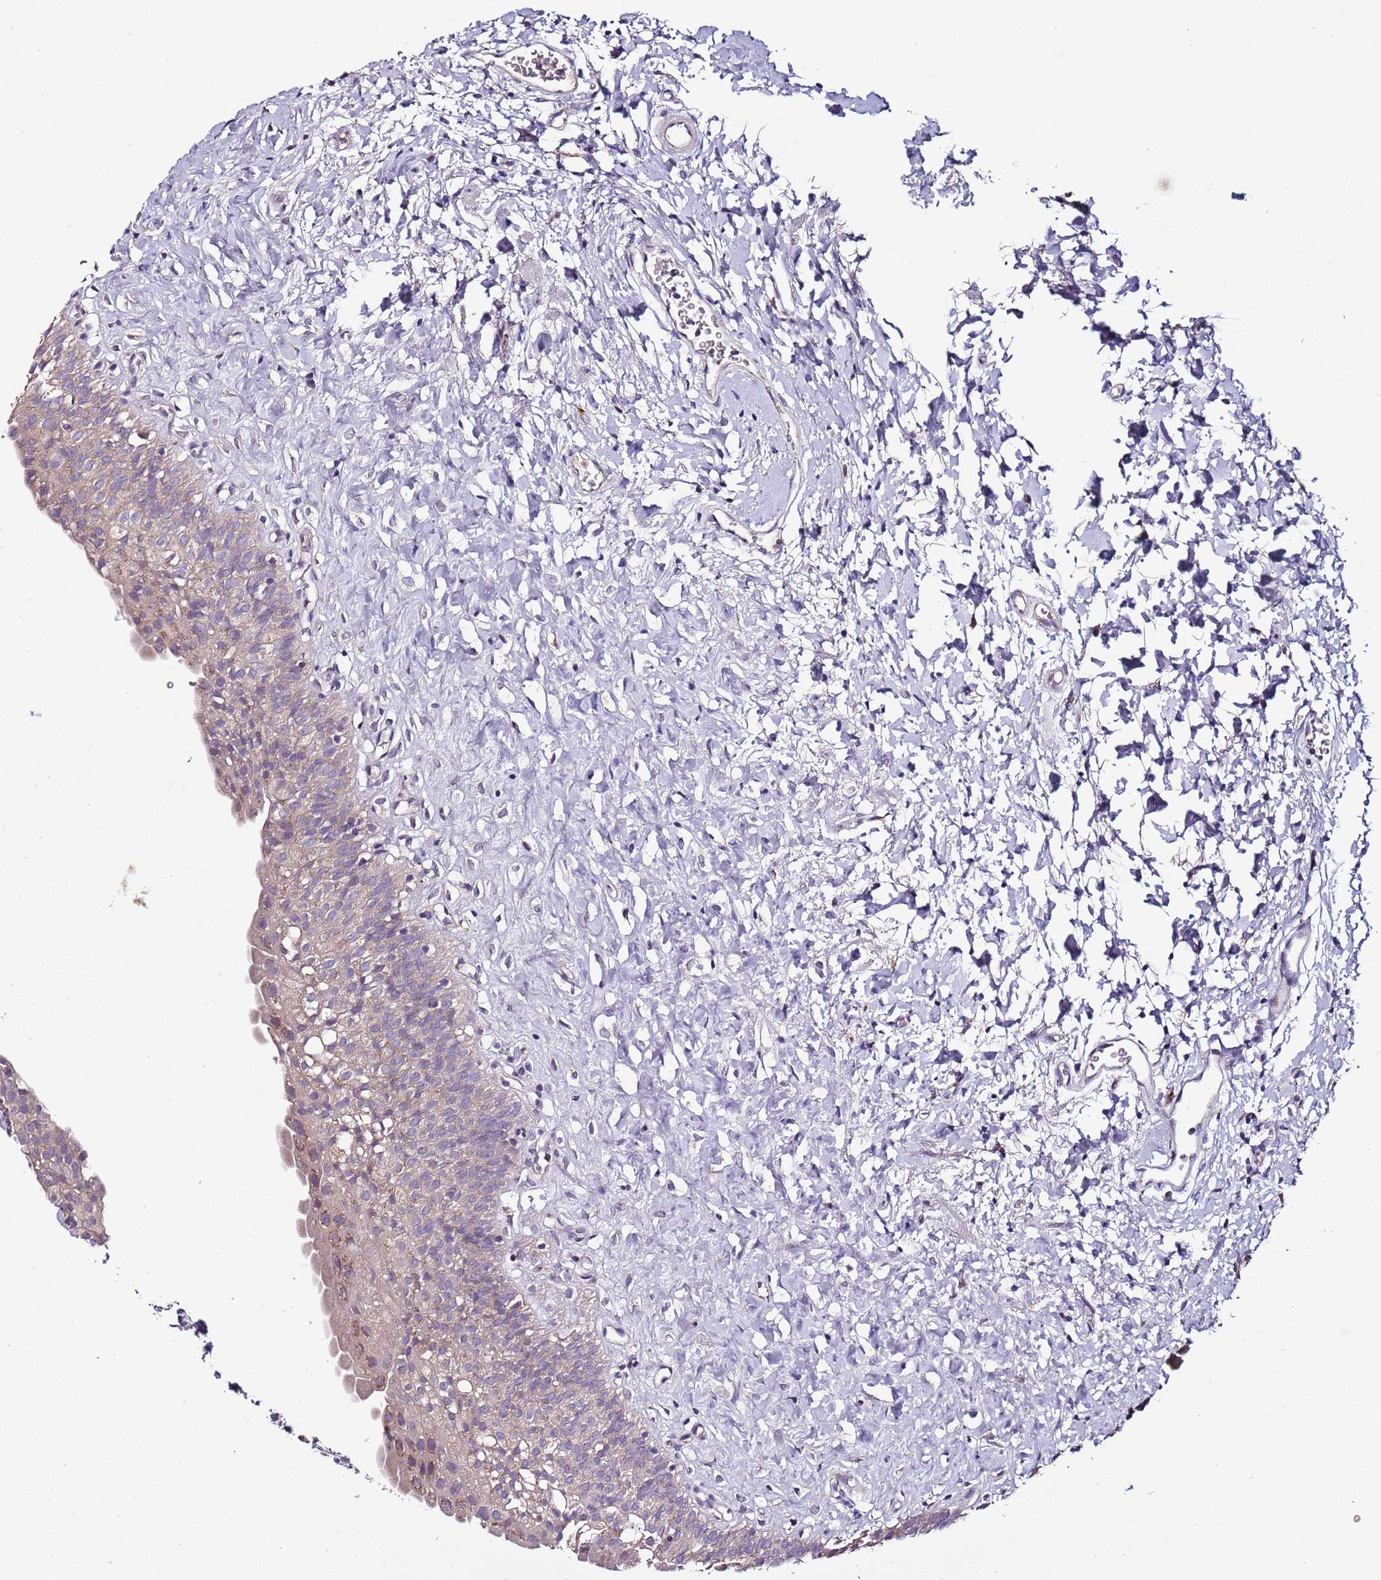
{"staining": {"intensity": "weak", "quantity": "25%-75%", "location": "cytoplasmic/membranous"}, "tissue": "urinary bladder", "cell_type": "Urothelial cells", "image_type": "normal", "snomed": [{"axis": "morphology", "description": "Normal tissue, NOS"}, {"axis": "topography", "description": "Urinary bladder"}], "caption": "Immunohistochemical staining of unremarkable human urinary bladder exhibits low levels of weak cytoplasmic/membranous positivity in approximately 25%-75% of urothelial cells.", "gene": "FAM20A", "patient": {"sex": "male", "age": 51}}